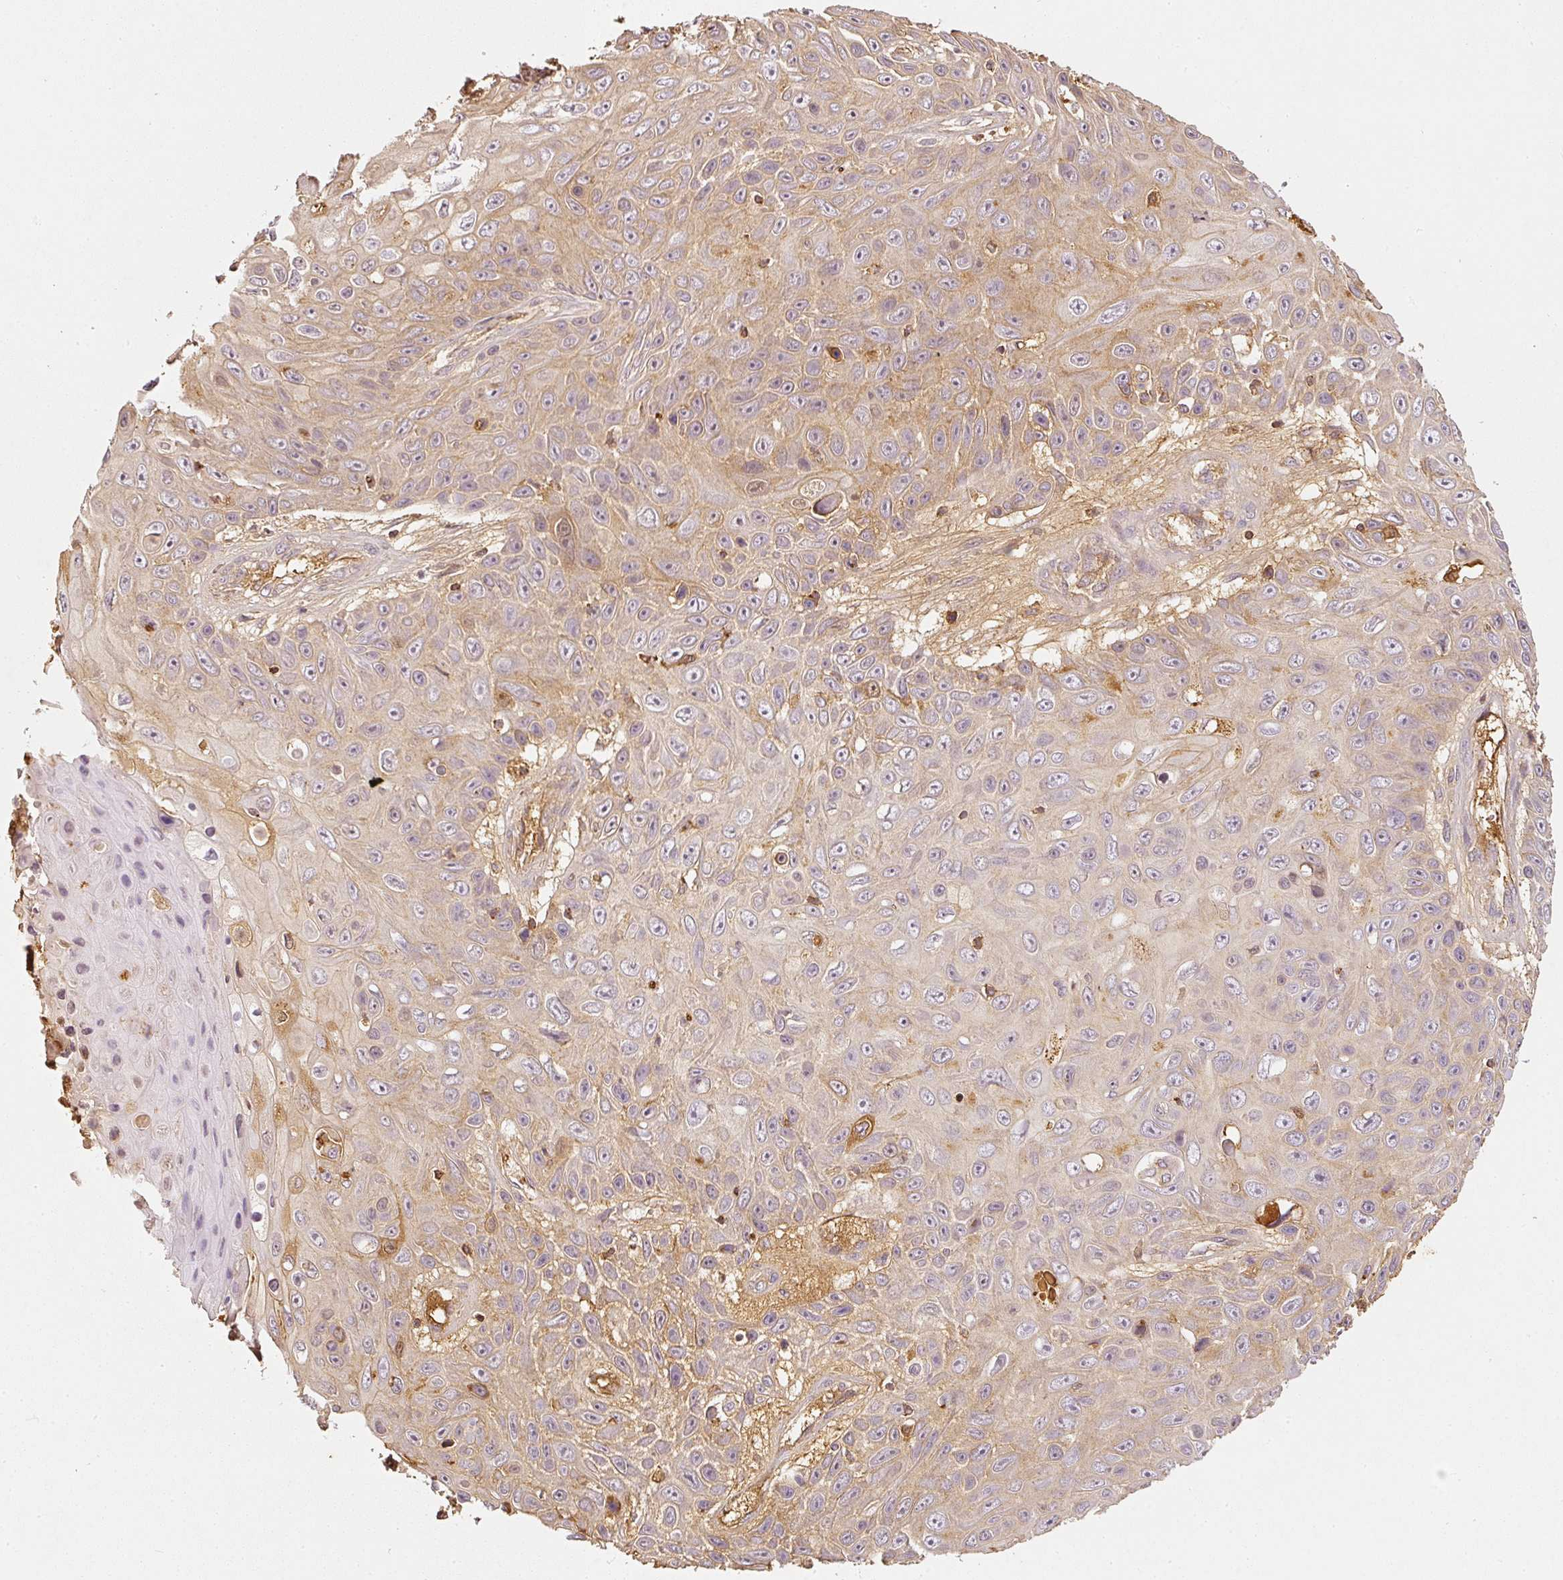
{"staining": {"intensity": "moderate", "quantity": "<25%", "location": "cytoplasmic/membranous"}, "tissue": "skin cancer", "cell_type": "Tumor cells", "image_type": "cancer", "snomed": [{"axis": "morphology", "description": "Squamous cell carcinoma, NOS"}, {"axis": "topography", "description": "Skin"}], "caption": "Brown immunohistochemical staining in human skin squamous cell carcinoma exhibits moderate cytoplasmic/membranous expression in about <25% of tumor cells. Nuclei are stained in blue.", "gene": "EVL", "patient": {"sex": "male", "age": 82}}